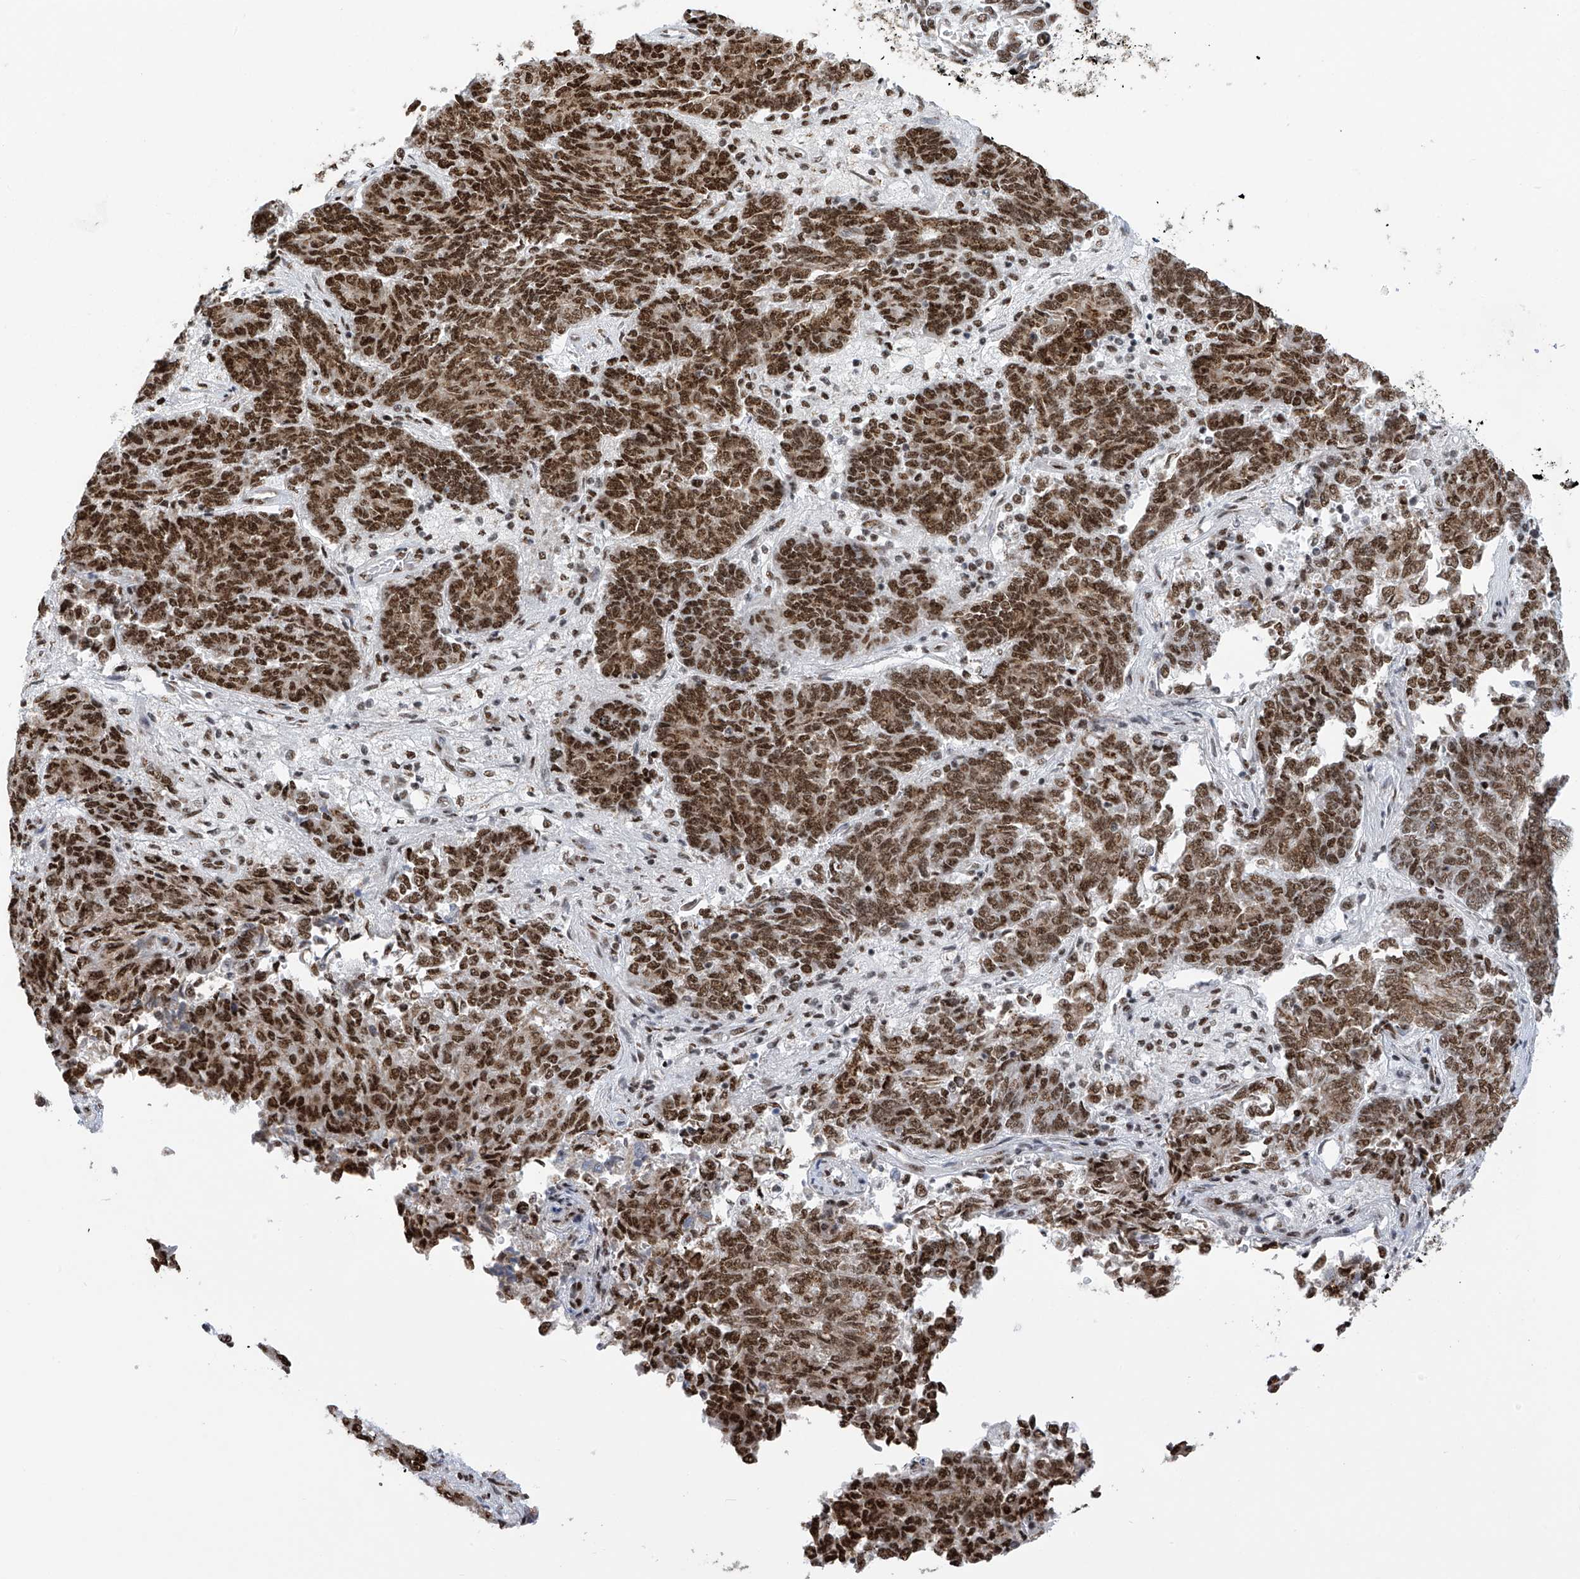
{"staining": {"intensity": "strong", "quantity": ">75%", "location": "cytoplasmic/membranous,nuclear"}, "tissue": "endometrial cancer", "cell_type": "Tumor cells", "image_type": "cancer", "snomed": [{"axis": "morphology", "description": "Adenocarcinoma, NOS"}, {"axis": "topography", "description": "Endometrium"}], "caption": "Endometrial cancer (adenocarcinoma) tissue displays strong cytoplasmic/membranous and nuclear expression in approximately >75% of tumor cells, visualized by immunohistochemistry.", "gene": "APLF", "patient": {"sex": "female", "age": 80}}